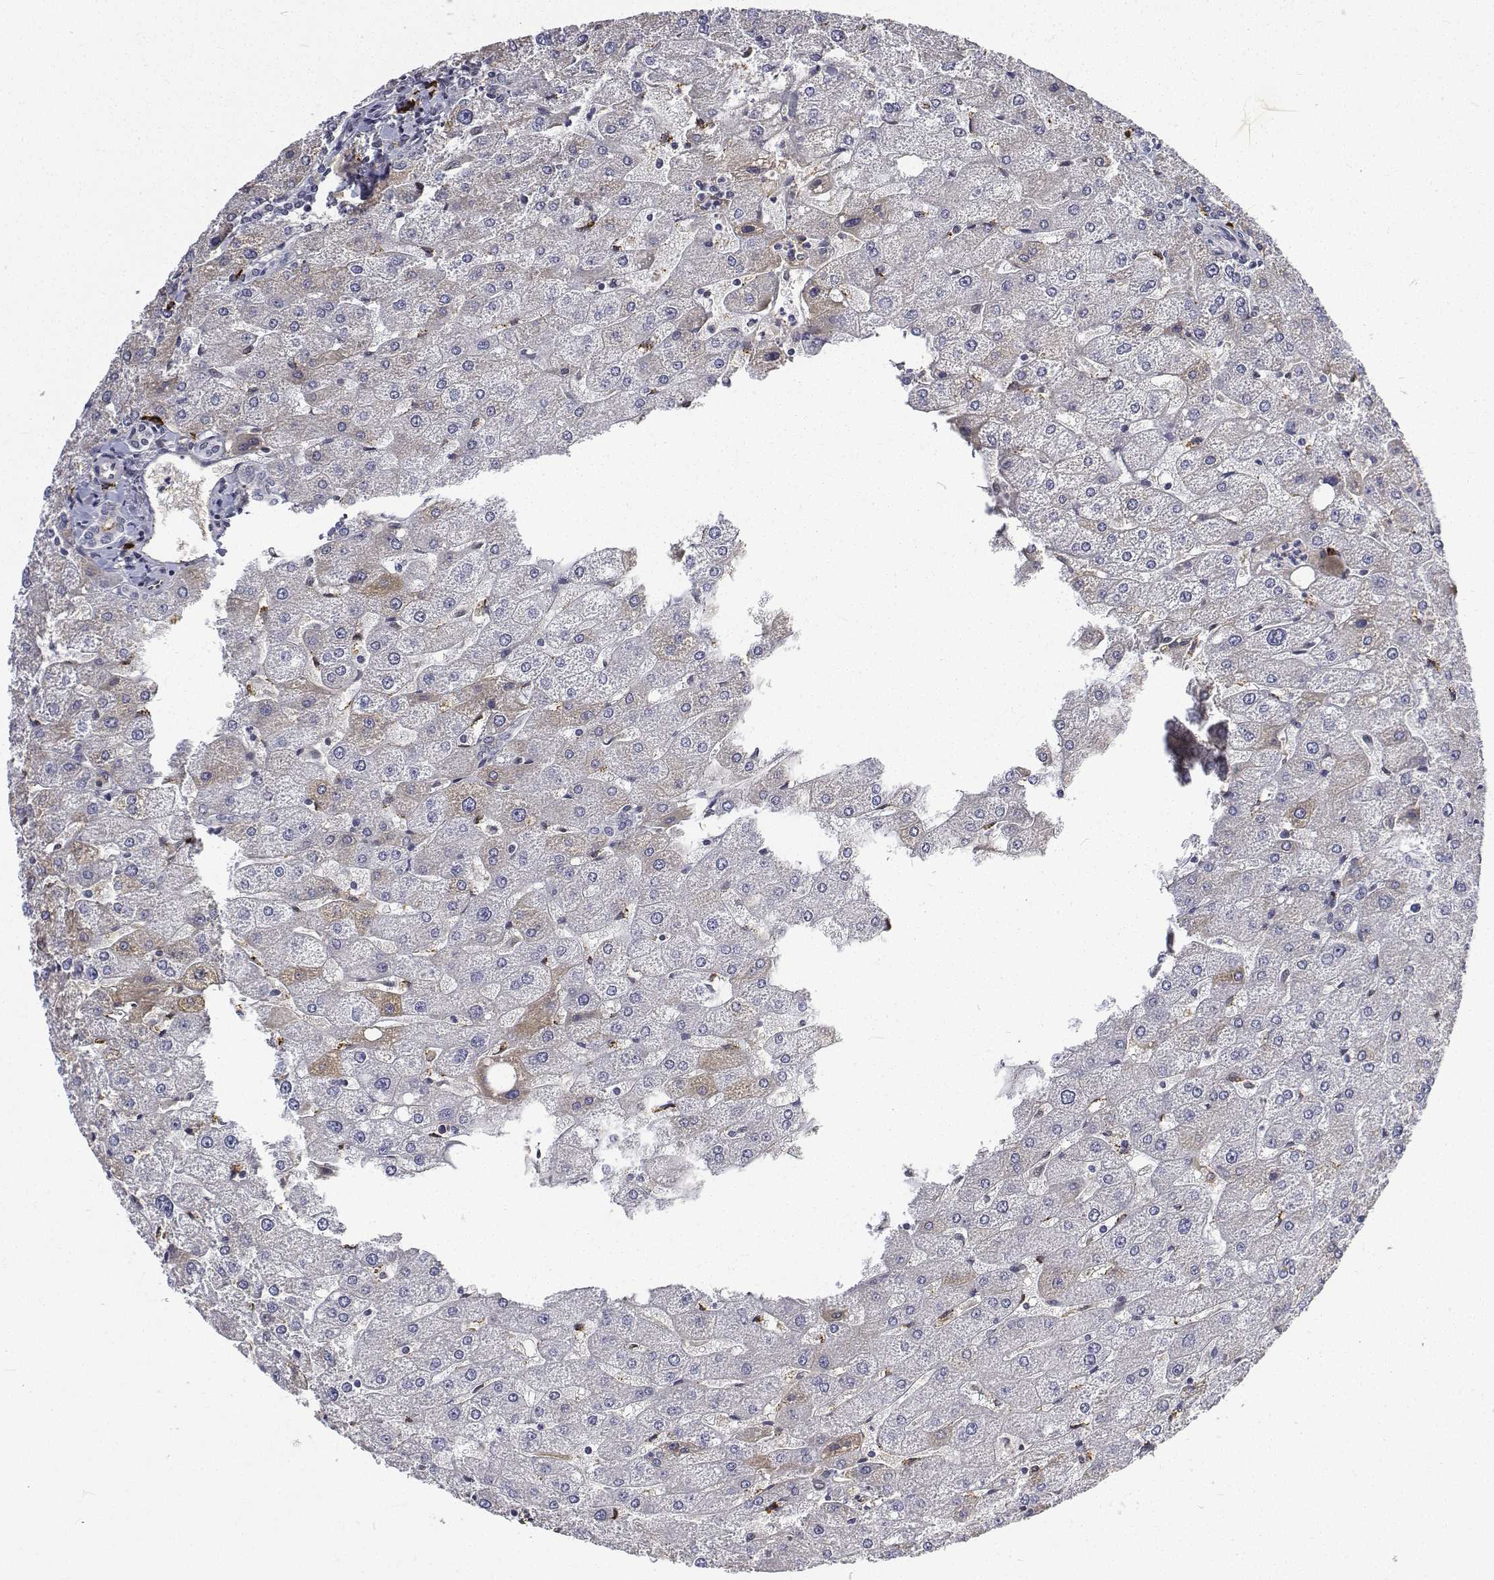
{"staining": {"intensity": "negative", "quantity": "none", "location": "none"}, "tissue": "liver", "cell_type": "Cholangiocytes", "image_type": "normal", "snomed": [{"axis": "morphology", "description": "Normal tissue, NOS"}, {"axis": "topography", "description": "Liver"}], "caption": "IHC photomicrograph of unremarkable liver: liver stained with DAB displays no significant protein staining in cholangiocytes.", "gene": "ATRX", "patient": {"sex": "male", "age": 67}}